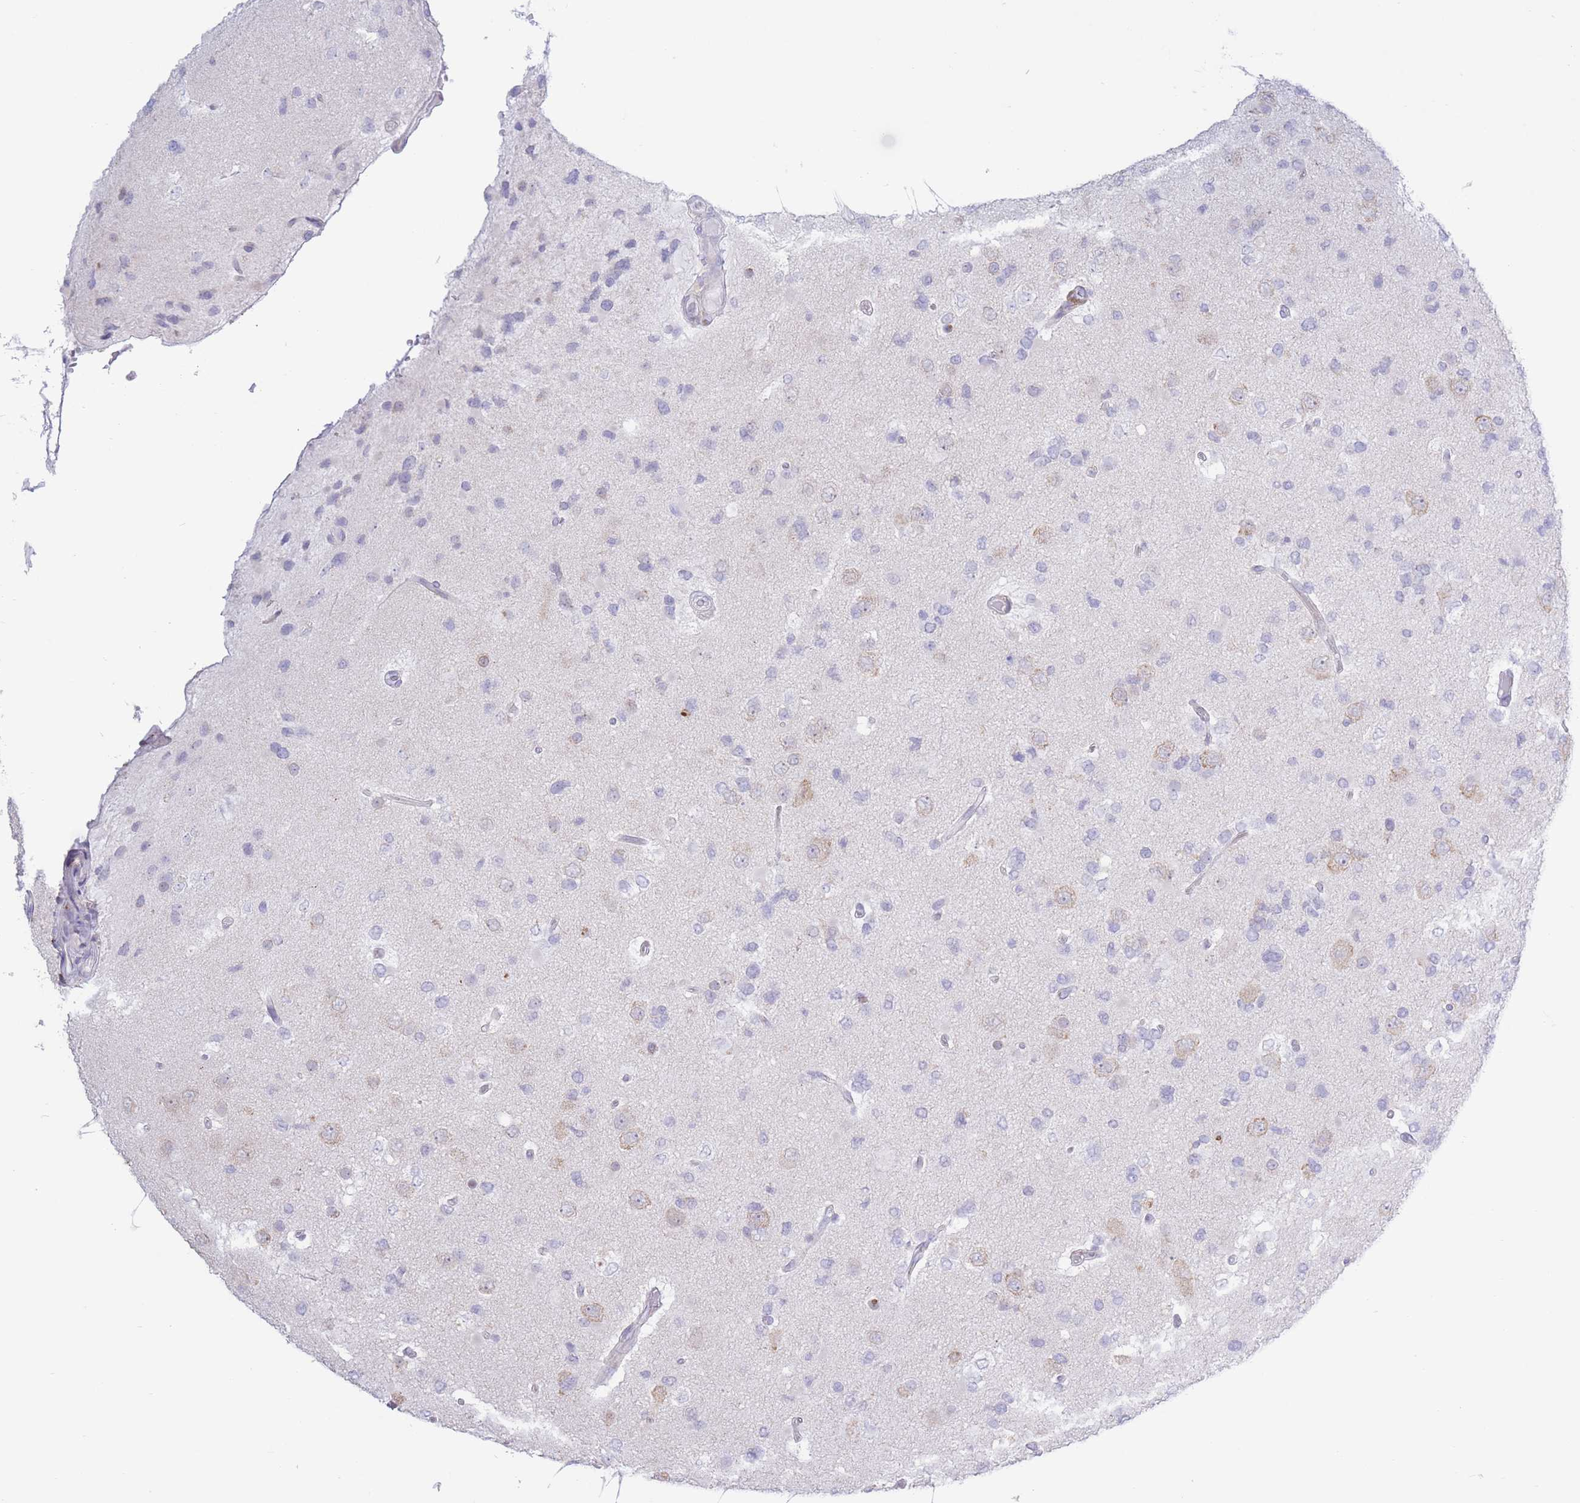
{"staining": {"intensity": "moderate", "quantity": "<25%", "location": "cytoplasmic/membranous"}, "tissue": "glioma", "cell_type": "Tumor cells", "image_type": "cancer", "snomed": [{"axis": "morphology", "description": "Glioma, malignant, High grade"}, {"axis": "topography", "description": "Brain"}], "caption": "Glioma was stained to show a protein in brown. There is low levels of moderate cytoplasmic/membranous positivity in approximately <25% of tumor cells.", "gene": "MYDGF", "patient": {"sex": "male", "age": 53}}